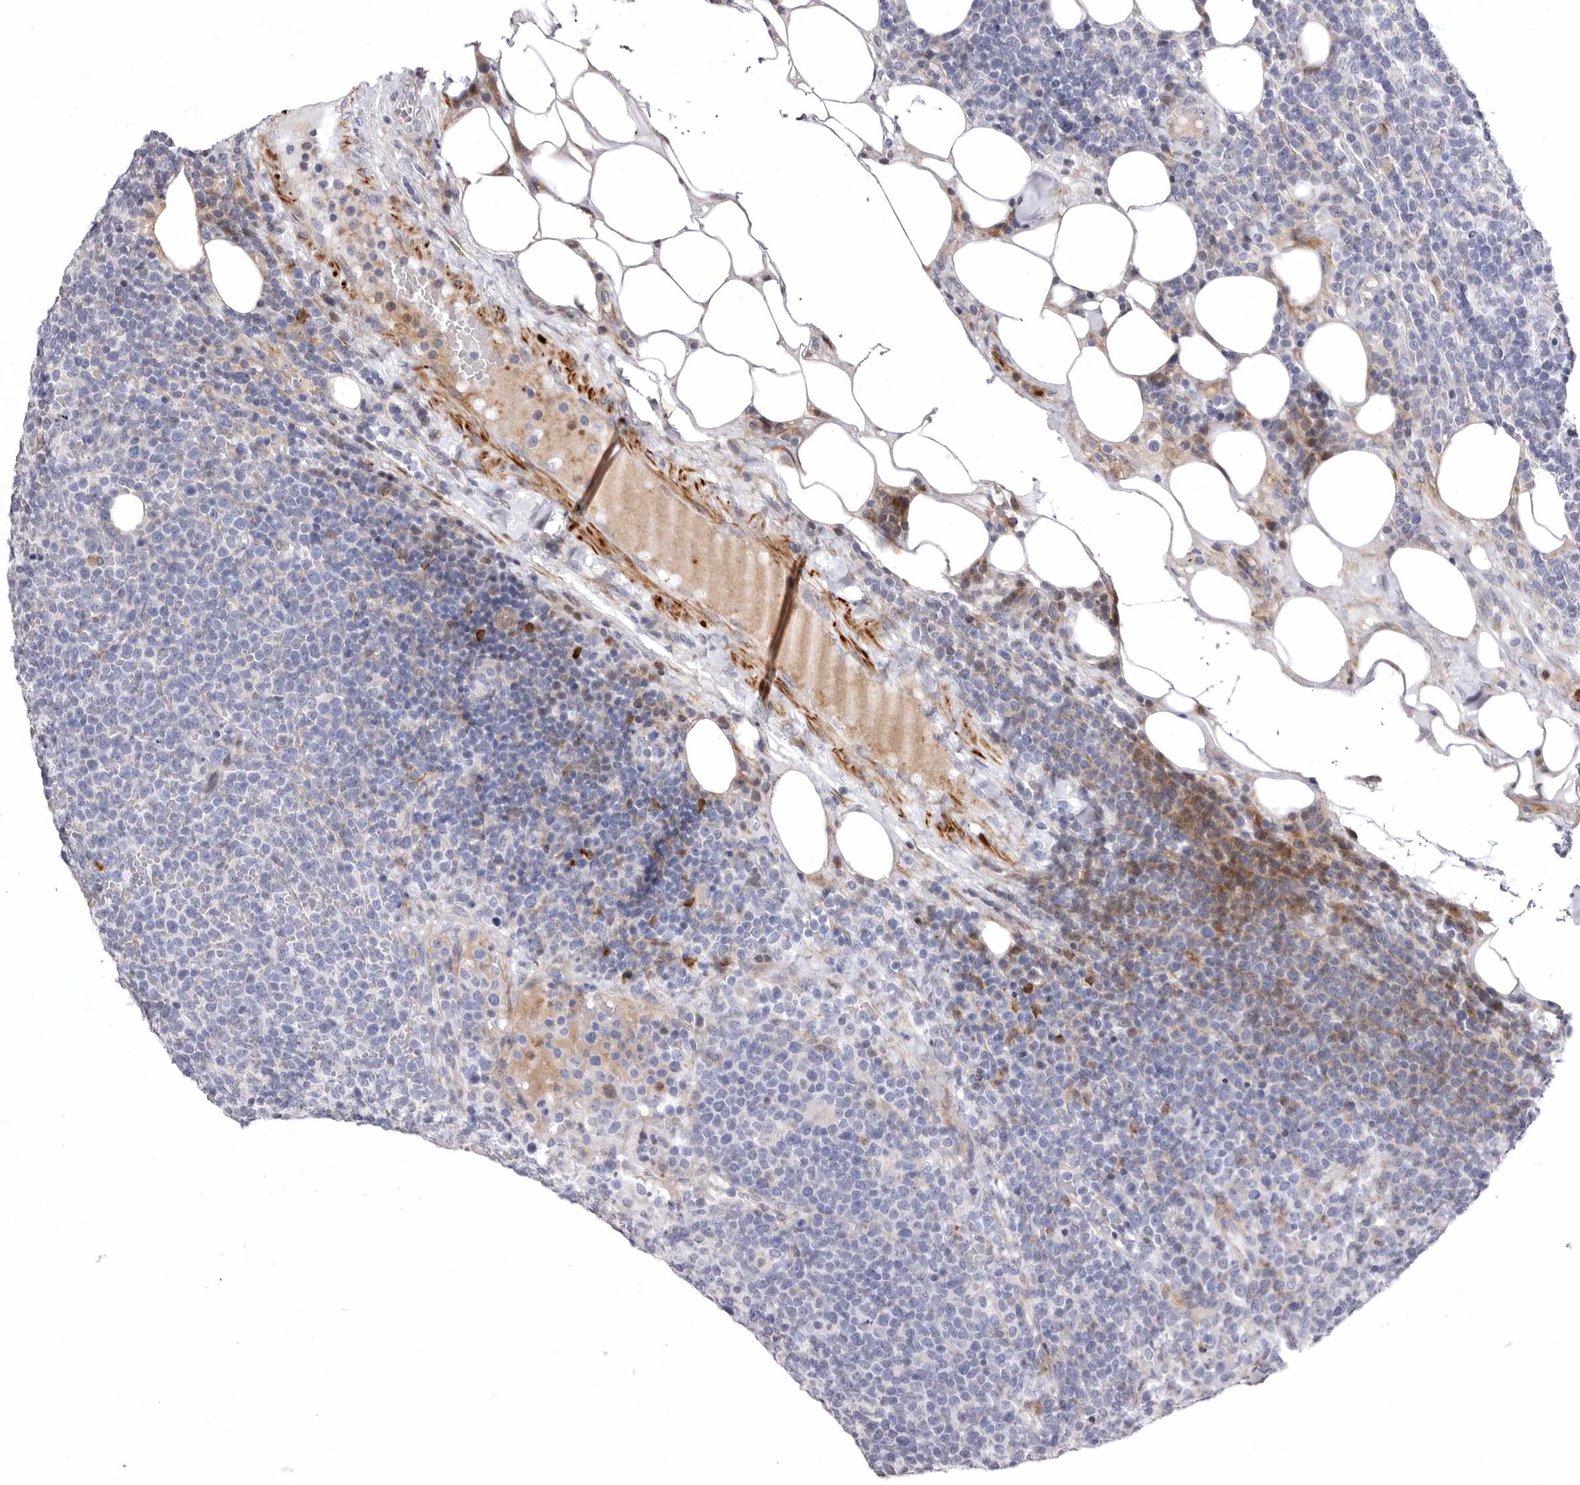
{"staining": {"intensity": "negative", "quantity": "none", "location": "none"}, "tissue": "lymphoma", "cell_type": "Tumor cells", "image_type": "cancer", "snomed": [{"axis": "morphology", "description": "Malignant lymphoma, non-Hodgkin's type, High grade"}, {"axis": "topography", "description": "Lymph node"}], "caption": "Protein analysis of lymphoma exhibits no significant positivity in tumor cells. (DAB (3,3'-diaminobenzidine) immunohistochemistry visualized using brightfield microscopy, high magnification).", "gene": "AIDA", "patient": {"sex": "male", "age": 61}}